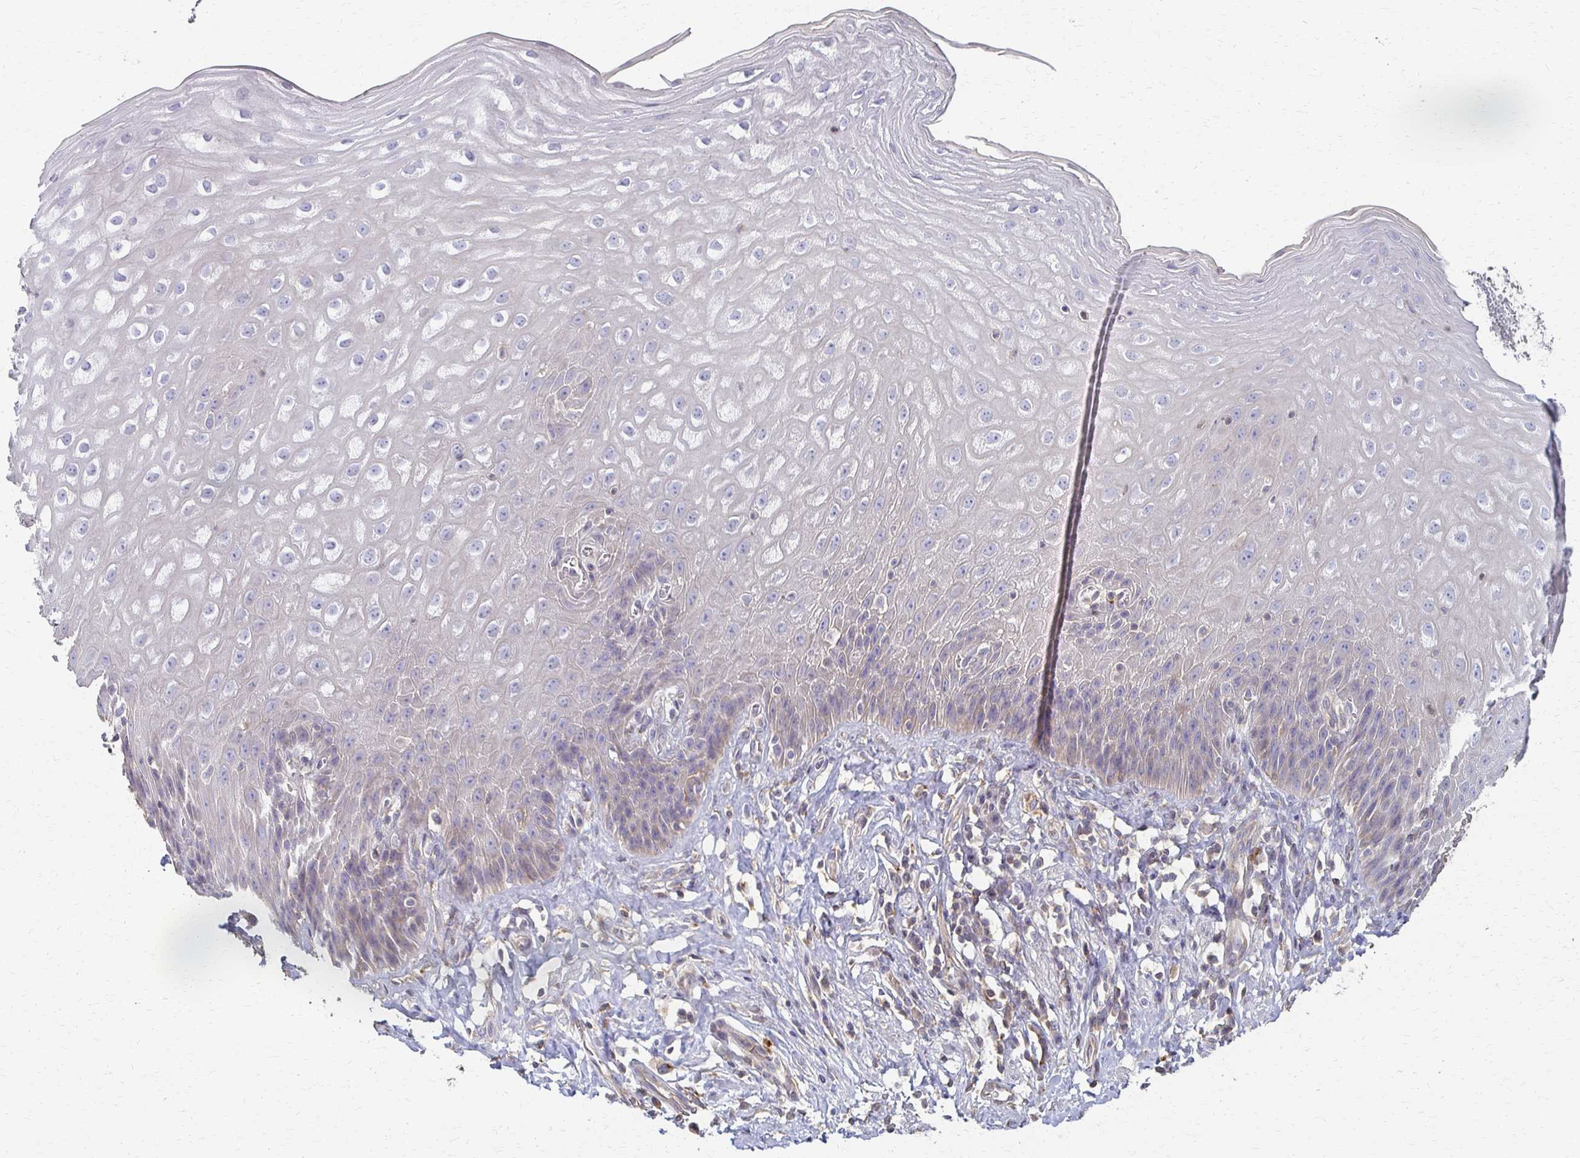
{"staining": {"intensity": "negative", "quantity": "none", "location": "none"}, "tissue": "esophagus", "cell_type": "Squamous epithelial cells", "image_type": "normal", "snomed": [{"axis": "morphology", "description": "Normal tissue, NOS"}, {"axis": "topography", "description": "Esophagus"}], "caption": "A high-resolution histopathology image shows IHC staining of benign esophagus, which displays no significant positivity in squamous epithelial cells.", "gene": "C1QTNF7", "patient": {"sex": "female", "age": 61}}